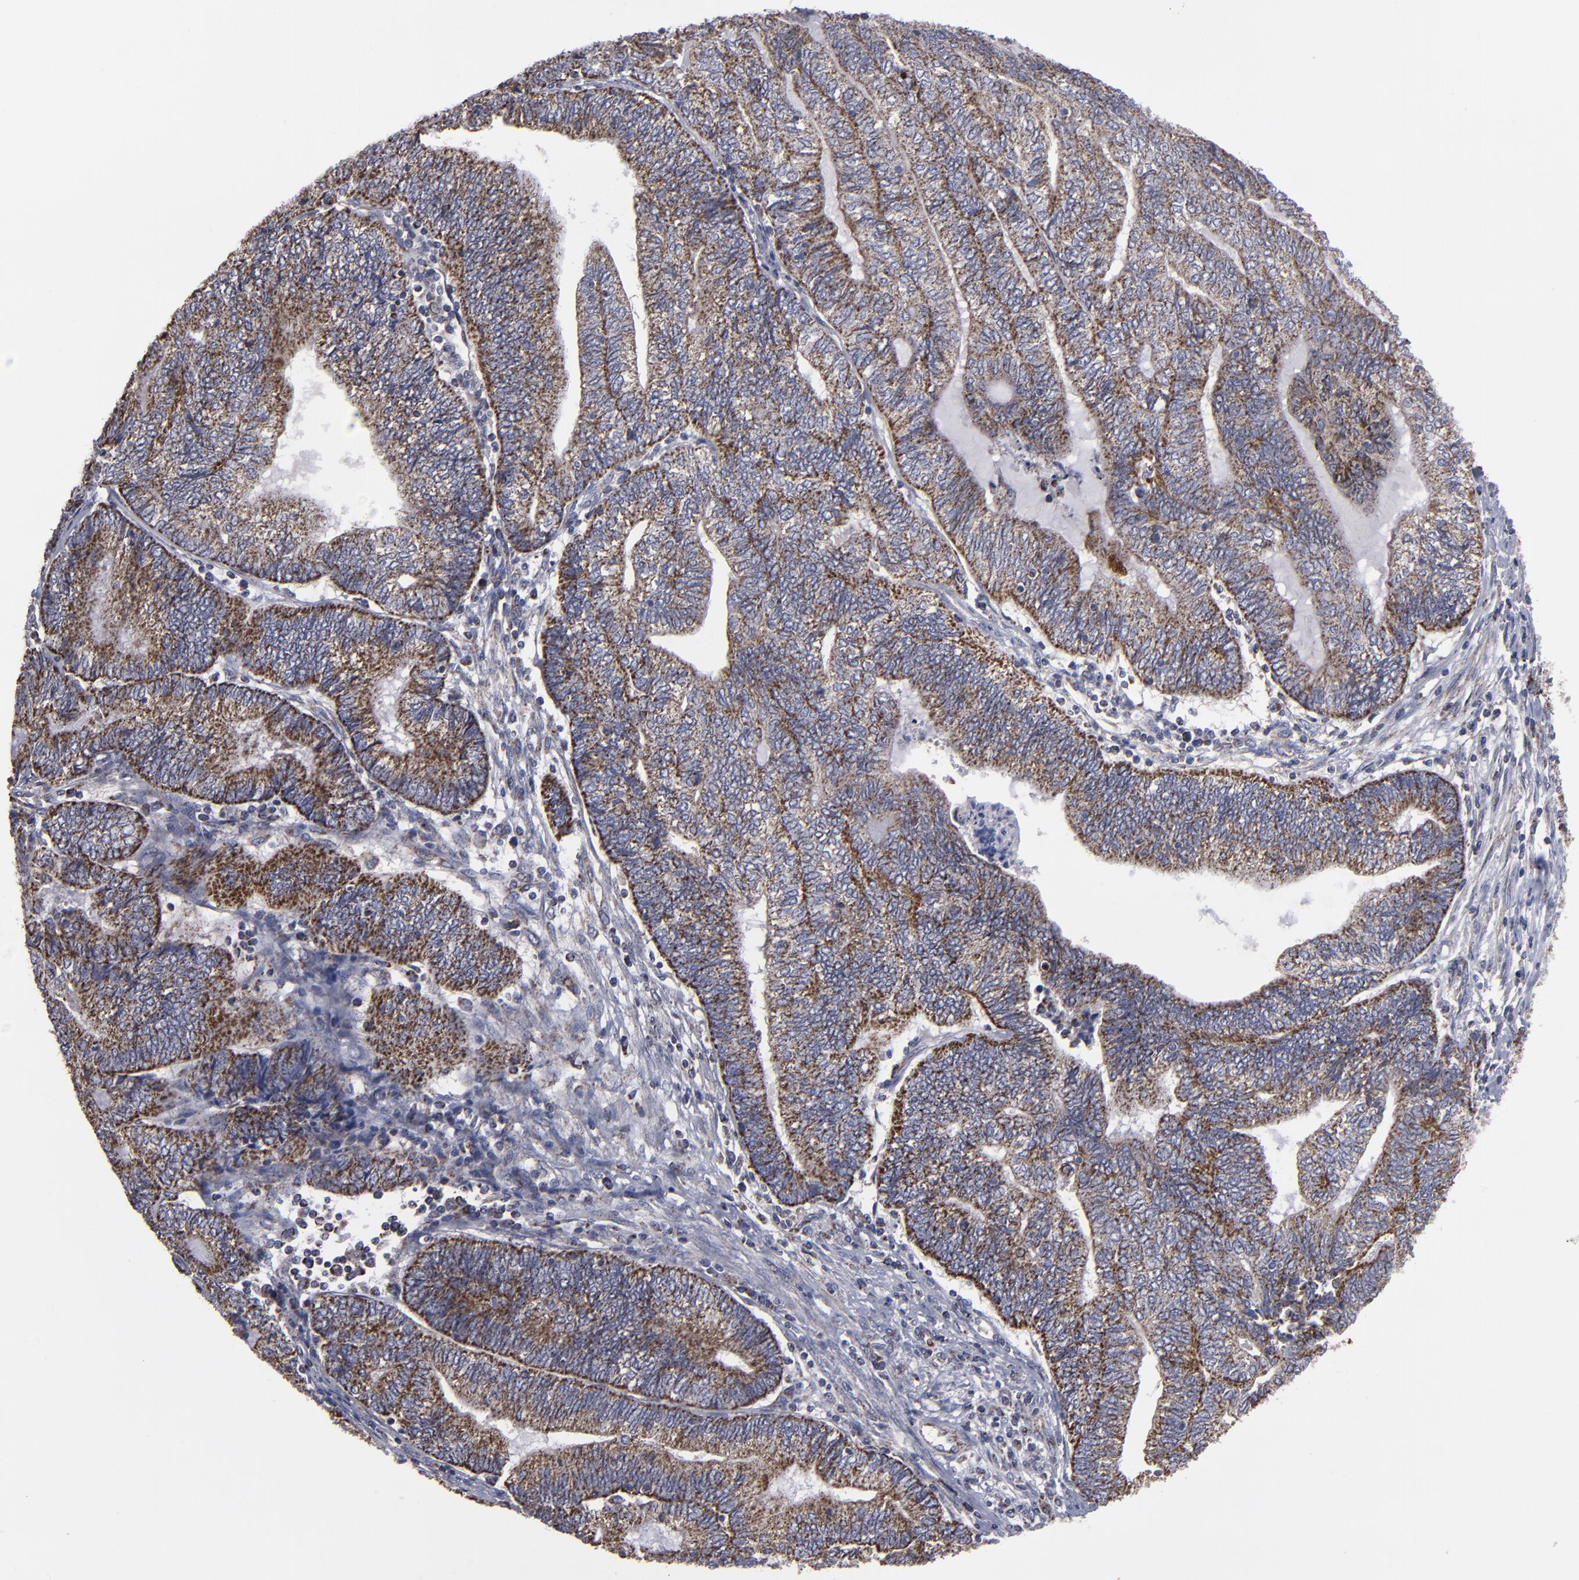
{"staining": {"intensity": "strong", "quantity": ">75%", "location": "cytoplasmic/membranous"}, "tissue": "endometrial cancer", "cell_type": "Tumor cells", "image_type": "cancer", "snomed": [{"axis": "morphology", "description": "Adenocarcinoma, NOS"}, {"axis": "topography", "description": "Uterus"}, {"axis": "topography", "description": "Endometrium"}], "caption": "This micrograph exhibits immunohistochemistry staining of endometrial cancer, with high strong cytoplasmic/membranous expression in about >75% of tumor cells.", "gene": "MYOM2", "patient": {"sex": "female", "age": 70}}